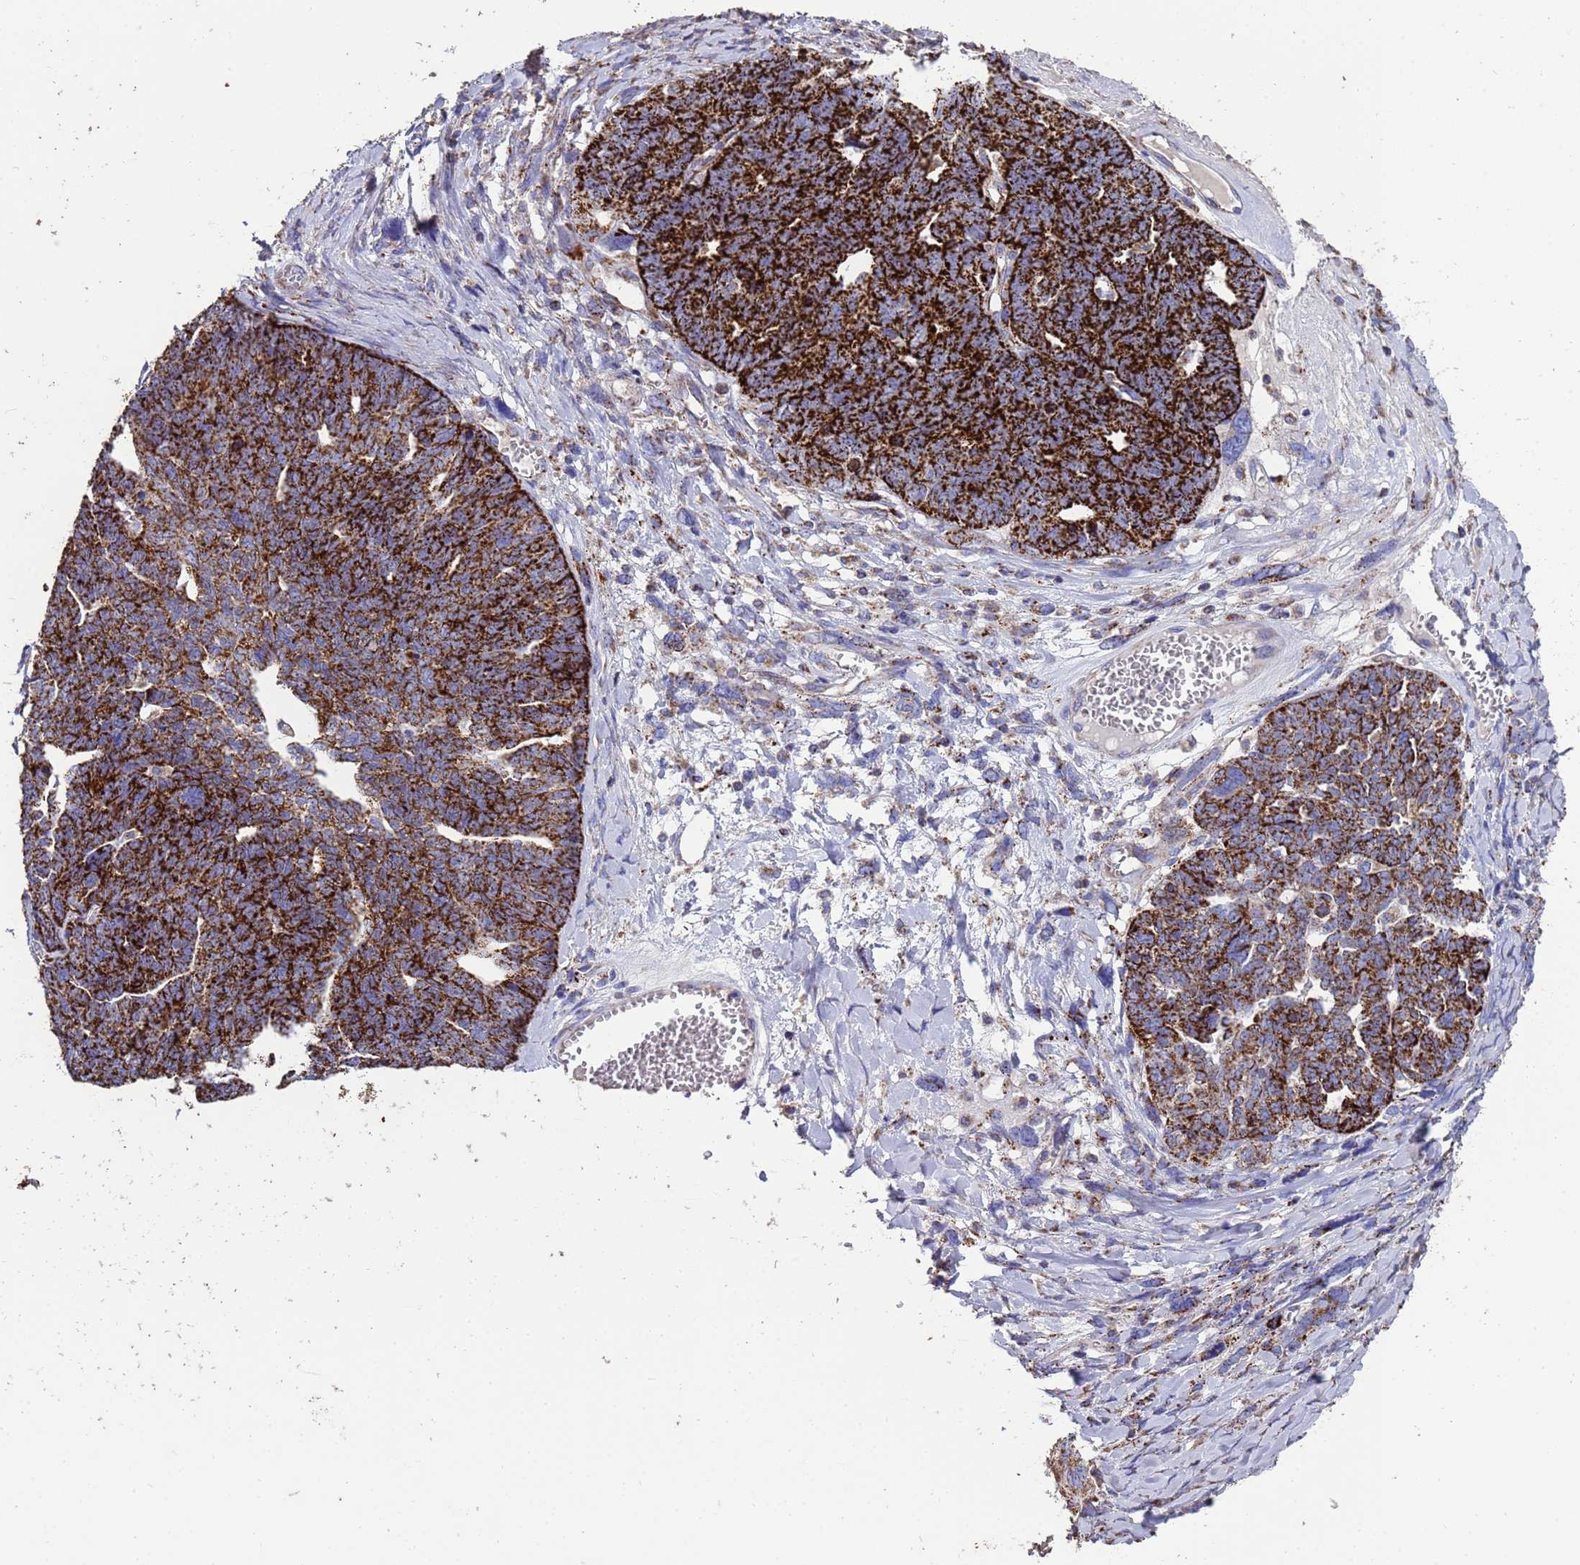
{"staining": {"intensity": "strong", "quantity": "25%-75%", "location": "cytoplasmic/membranous"}, "tissue": "ovarian cancer", "cell_type": "Tumor cells", "image_type": "cancer", "snomed": [{"axis": "morphology", "description": "Cystadenocarcinoma, serous, NOS"}, {"axis": "topography", "description": "Ovary"}], "caption": "The histopathology image displays staining of ovarian cancer (serous cystadenocarcinoma), revealing strong cytoplasmic/membranous protein expression (brown color) within tumor cells. The staining is performed using DAB brown chromogen to label protein expression. The nuclei are counter-stained blue using hematoxylin.", "gene": "ZNFX1", "patient": {"sex": "female", "age": 79}}